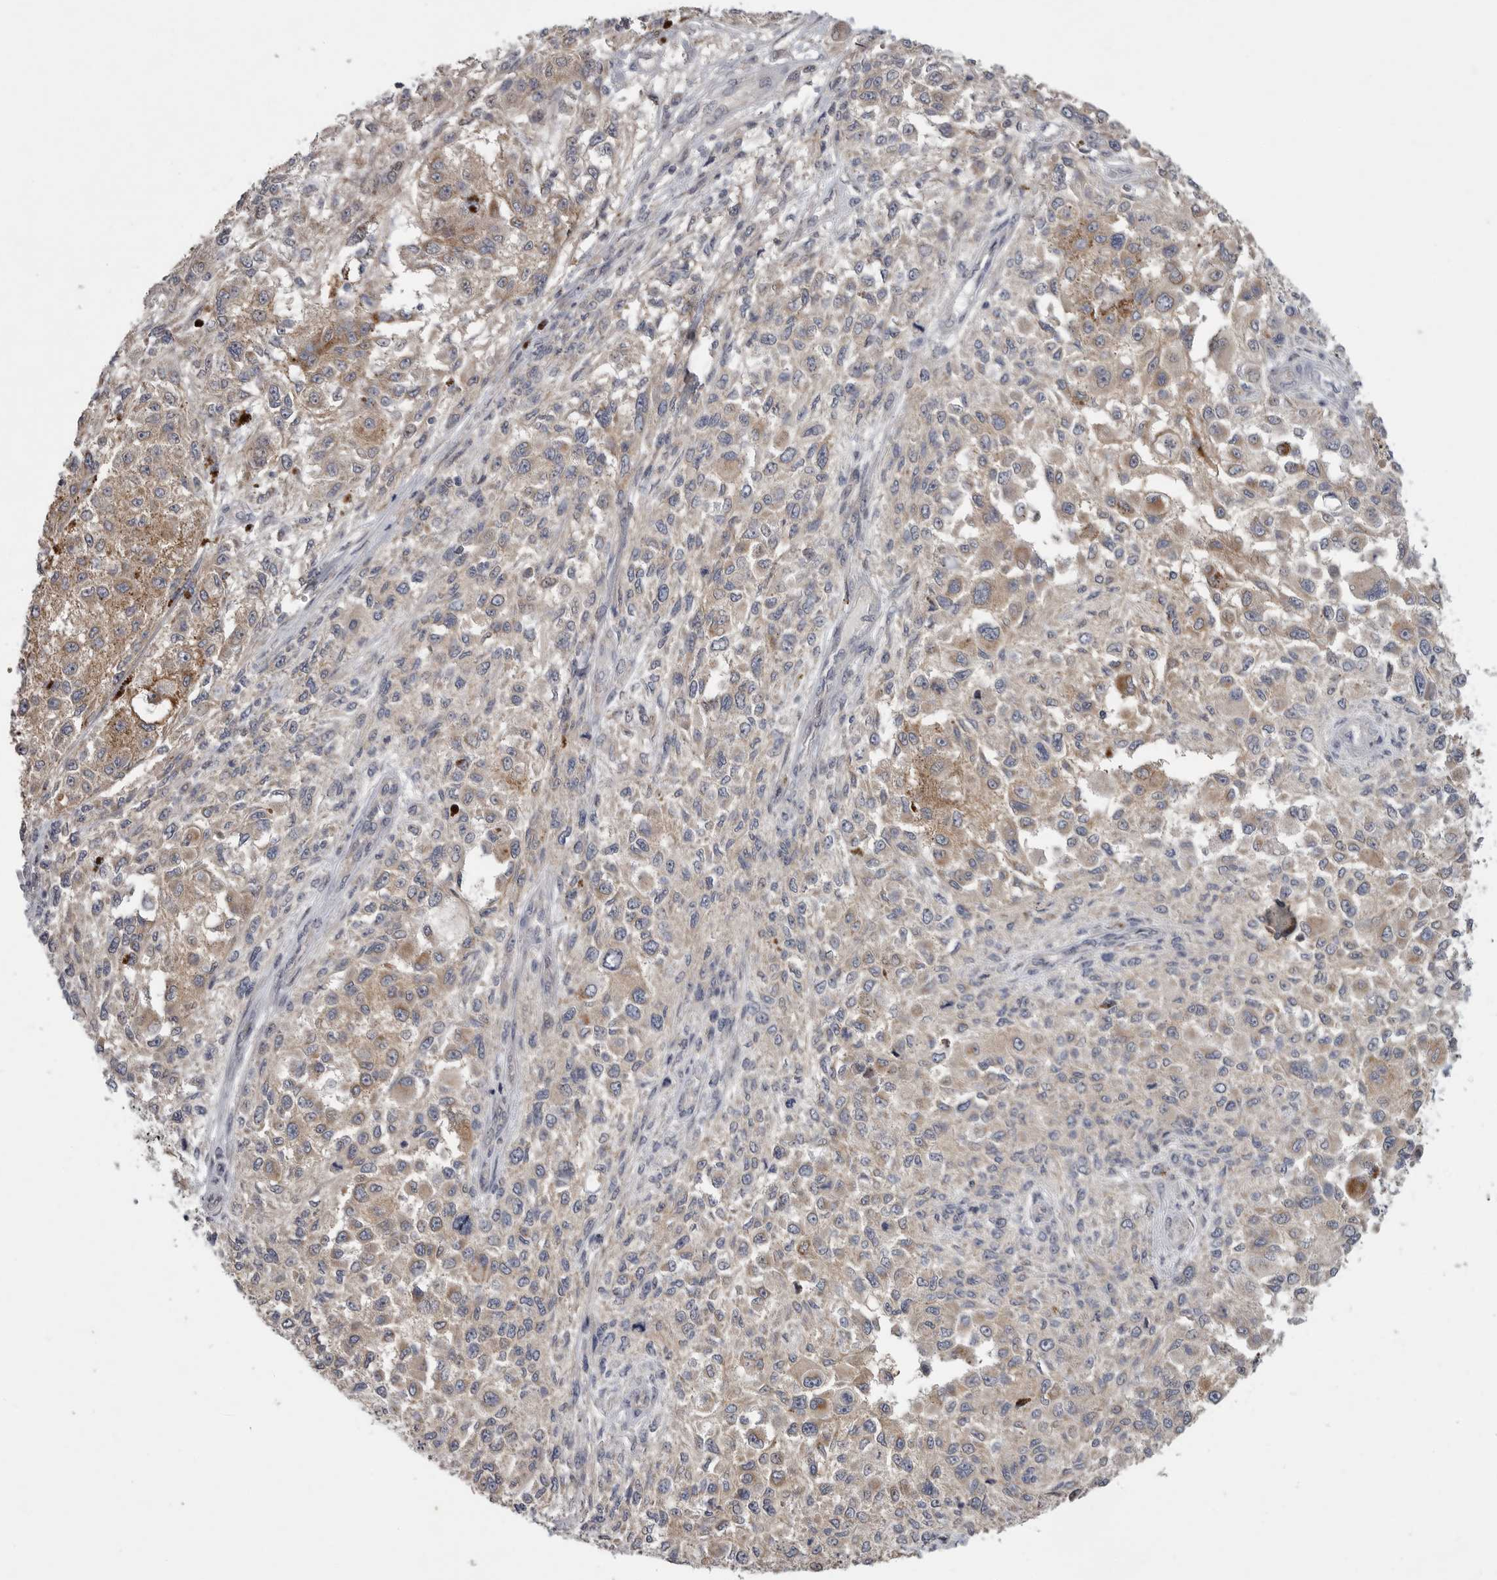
{"staining": {"intensity": "moderate", "quantity": "<25%", "location": "cytoplasmic/membranous"}, "tissue": "melanoma", "cell_type": "Tumor cells", "image_type": "cancer", "snomed": [{"axis": "morphology", "description": "Necrosis, NOS"}, {"axis": "morphology", "description": "Malignant melanoma, NOS"}, {"axis": "topography", "description": "Skin"}], "caption": "Immunohistochemical staining of human melanoma demonstrates low levels of moderate cytoplasmic/membranous expression in about <25% of tumor cells. (brown staining indicates protein expression, while blue staining denotes nuclei).", "gene": "FBXO43", "patient": {"sex": "female", "age": 87}}